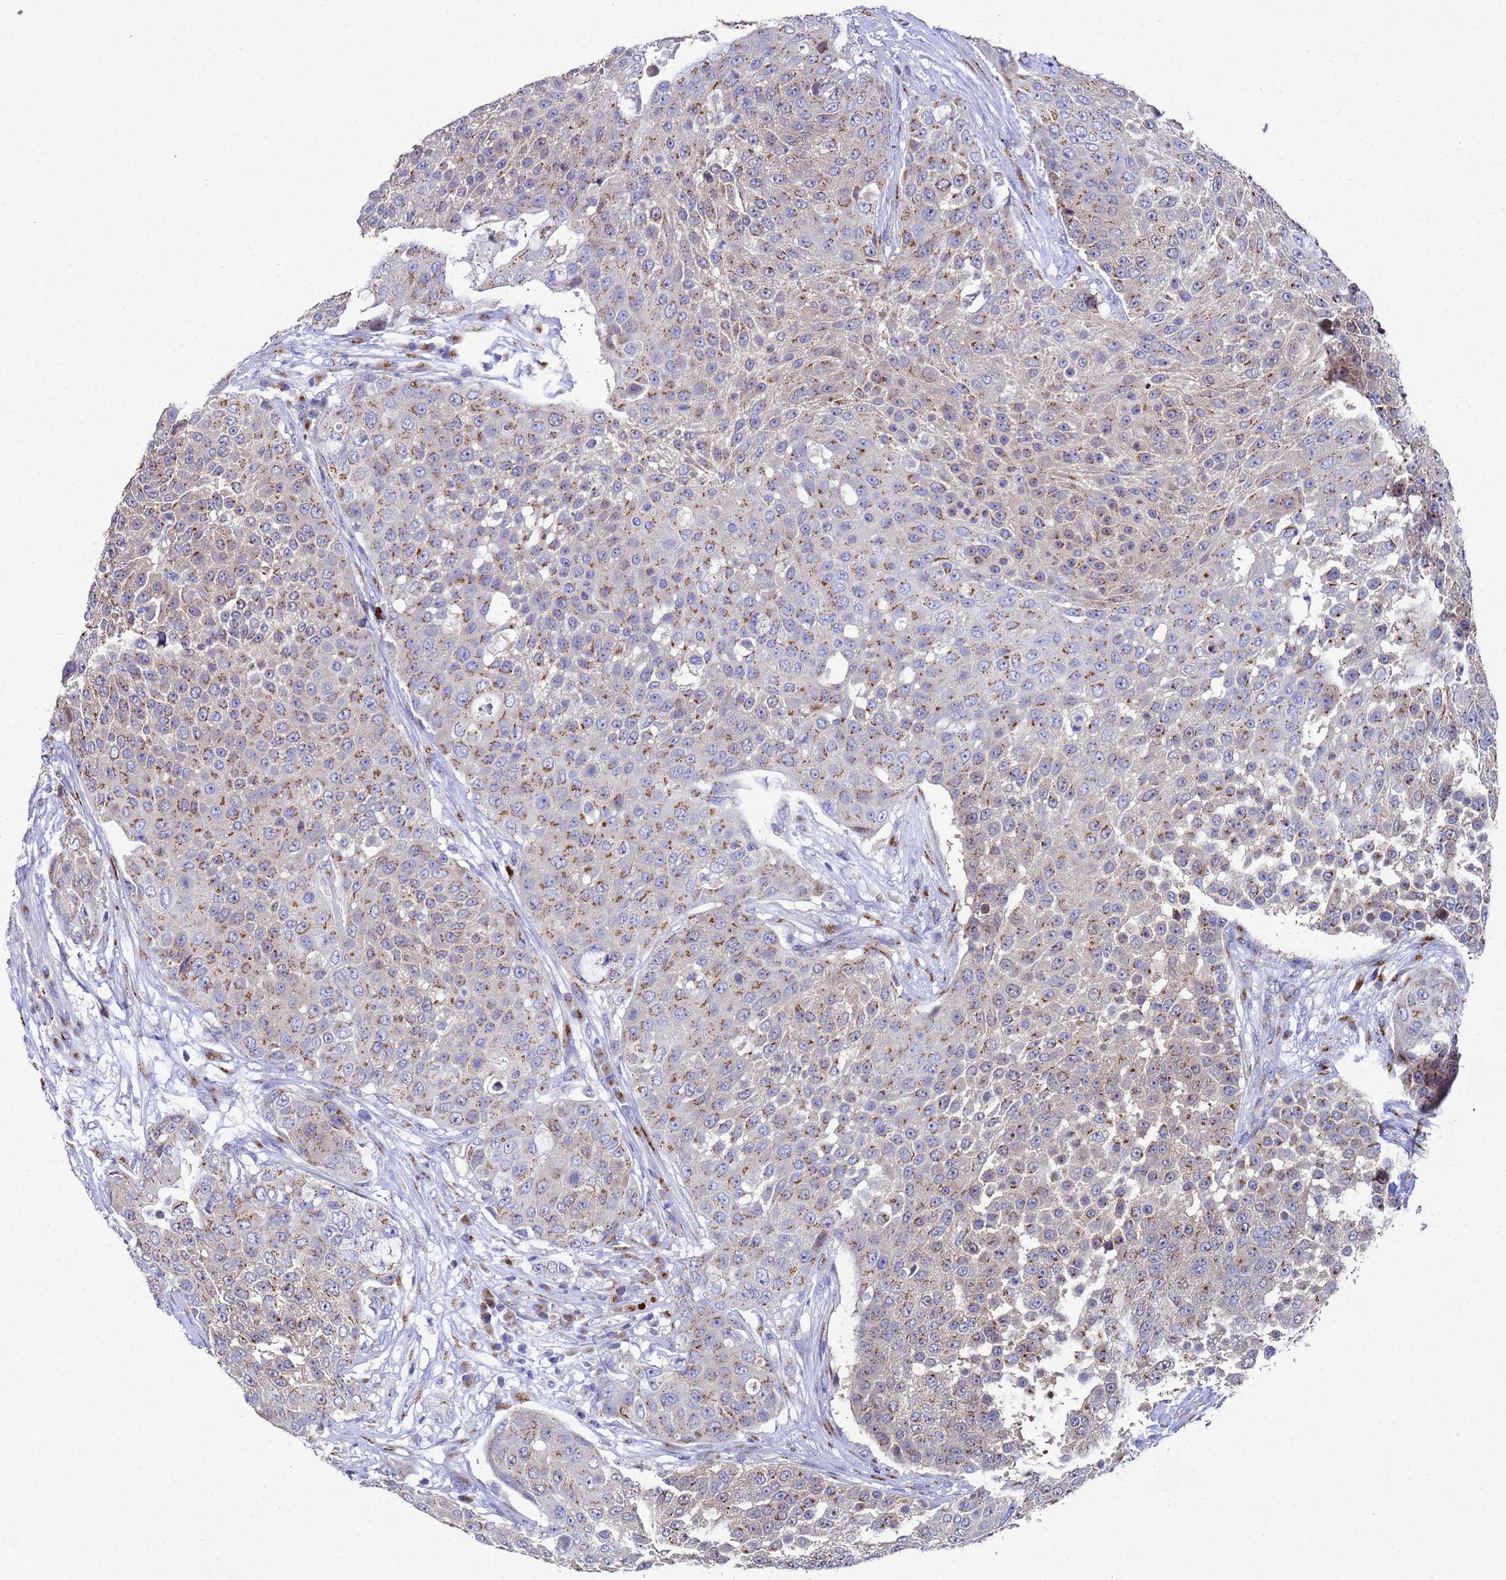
{"staining": {"intensity": "moderate", "quantity": ">75%", "location": "cytoplasmic/membranous"}, "tissue": "urothelial cancer", "cell_type": "Tumor cells", "image_type": "cancer", "snomed": [{"axis": "morphology", "description": "Urothelial carcinoma, High grade"}, {"axis": "topography", "description": "Urinary bladder"}], "caption": "Immunohistochemistry (DAB (3,3'-diaminobenzidine)) staining of human high-grade urothelial carcinoma displays moderate cytoplasmic/membranous protein expression in approximately >75% of tumor cells. Immunohistochemistry stains the protein of interest in brown and the nuclei are stained blue.", "gene": "NSUN6", "patient": {"sex": "female", "age": 63}}